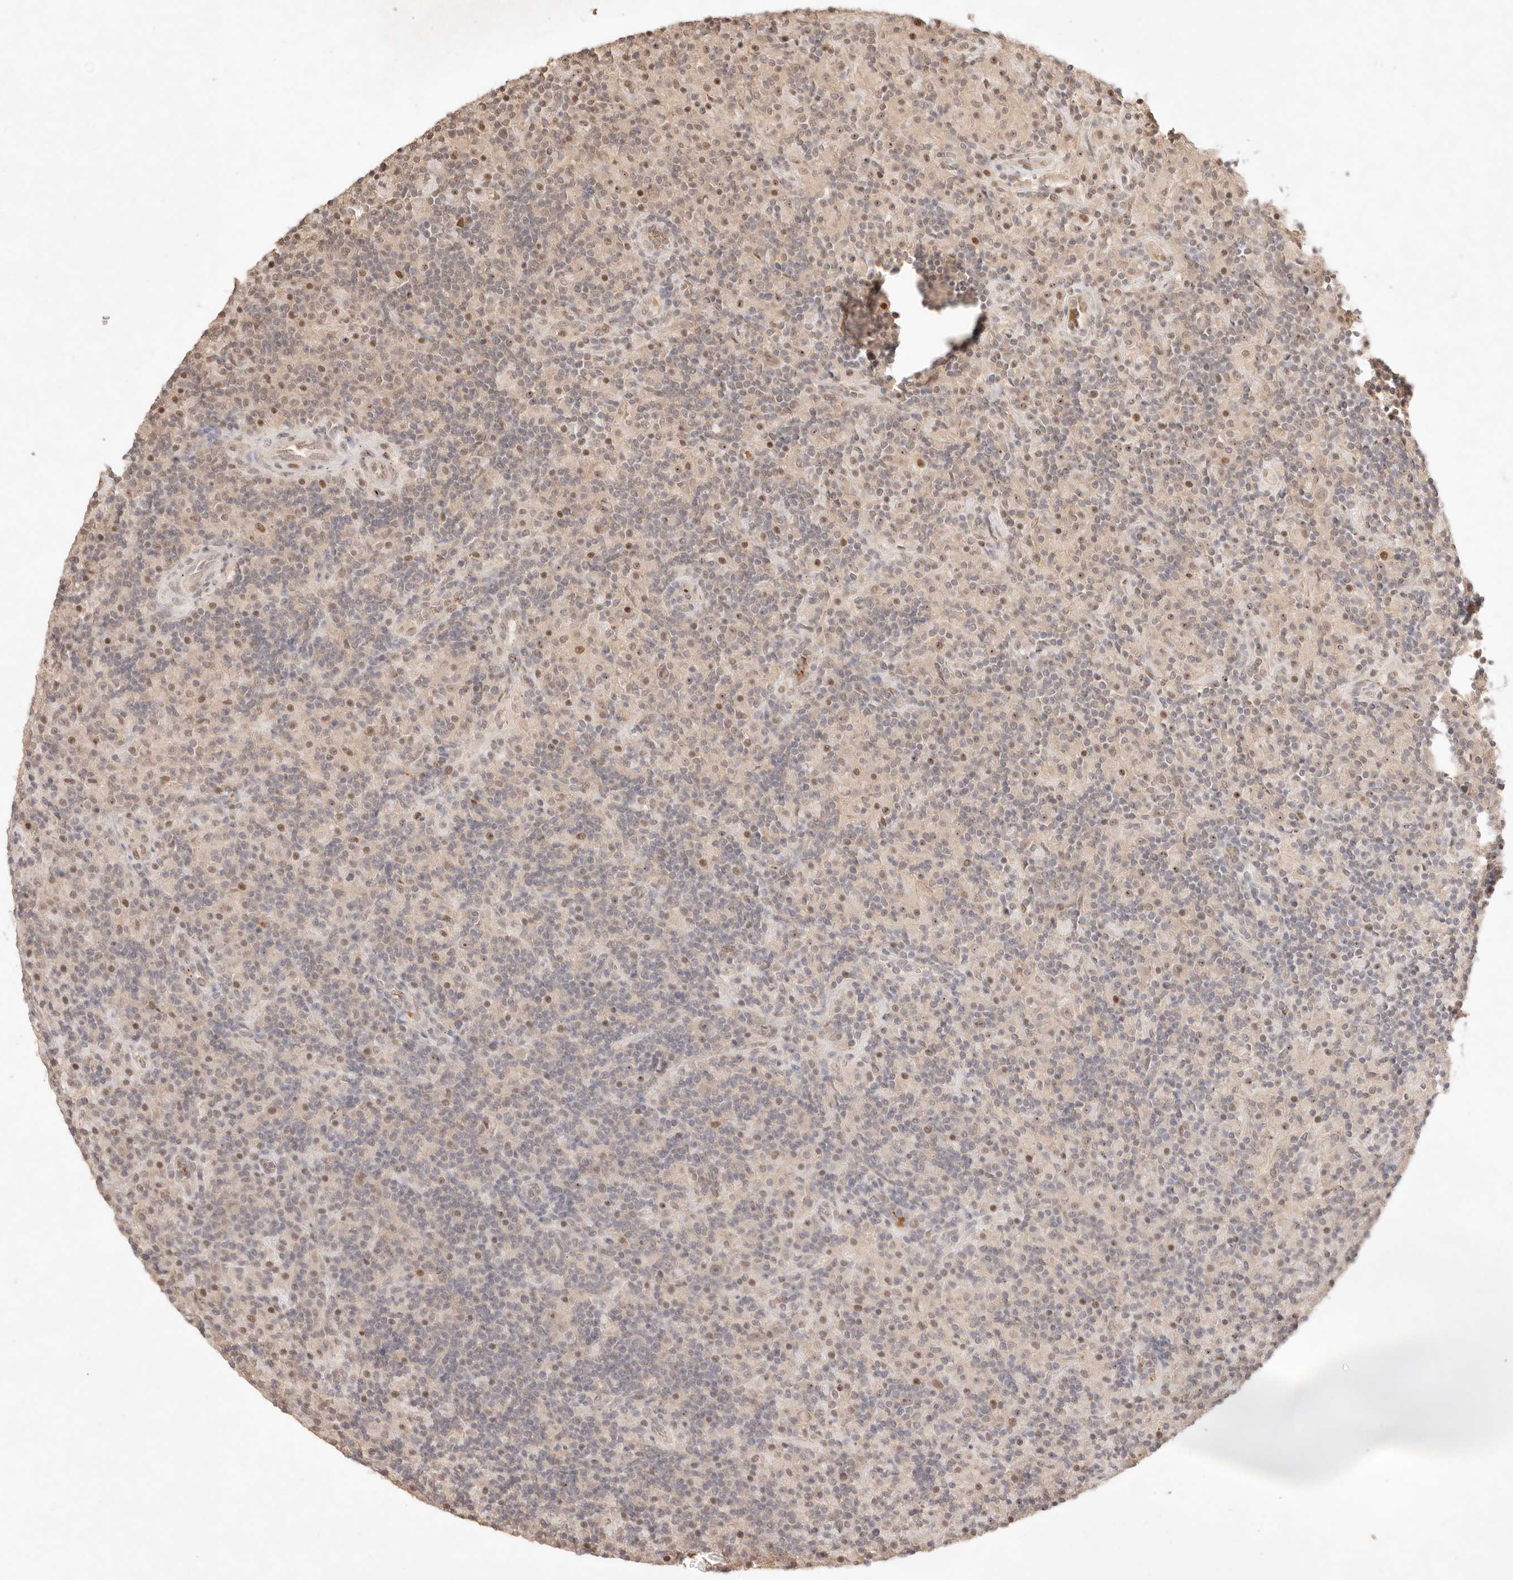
{"staining": {"intensity": "weak", "quantity": ">75%", "location": "nuclear"}, "tissue": "lymphoma", "cell_type": "Tumor cells", "image_type": "cancer", "snomed": [{"axis": "morphology", "description": "Hodgkin's disease, NOS"}, {"axis": "topography", "description": "Lymph node"}], "caption": "This photomicrograph demonstrates lymphoma stained with immunohistochemistry (IHC) to label a protein in brown. The nuclear of tumor cells show weak positivity for the protein. Nuclei are counter-stained blue.", "gene": "MEP1A", "patient": {"sex": "male", "age": 70}}